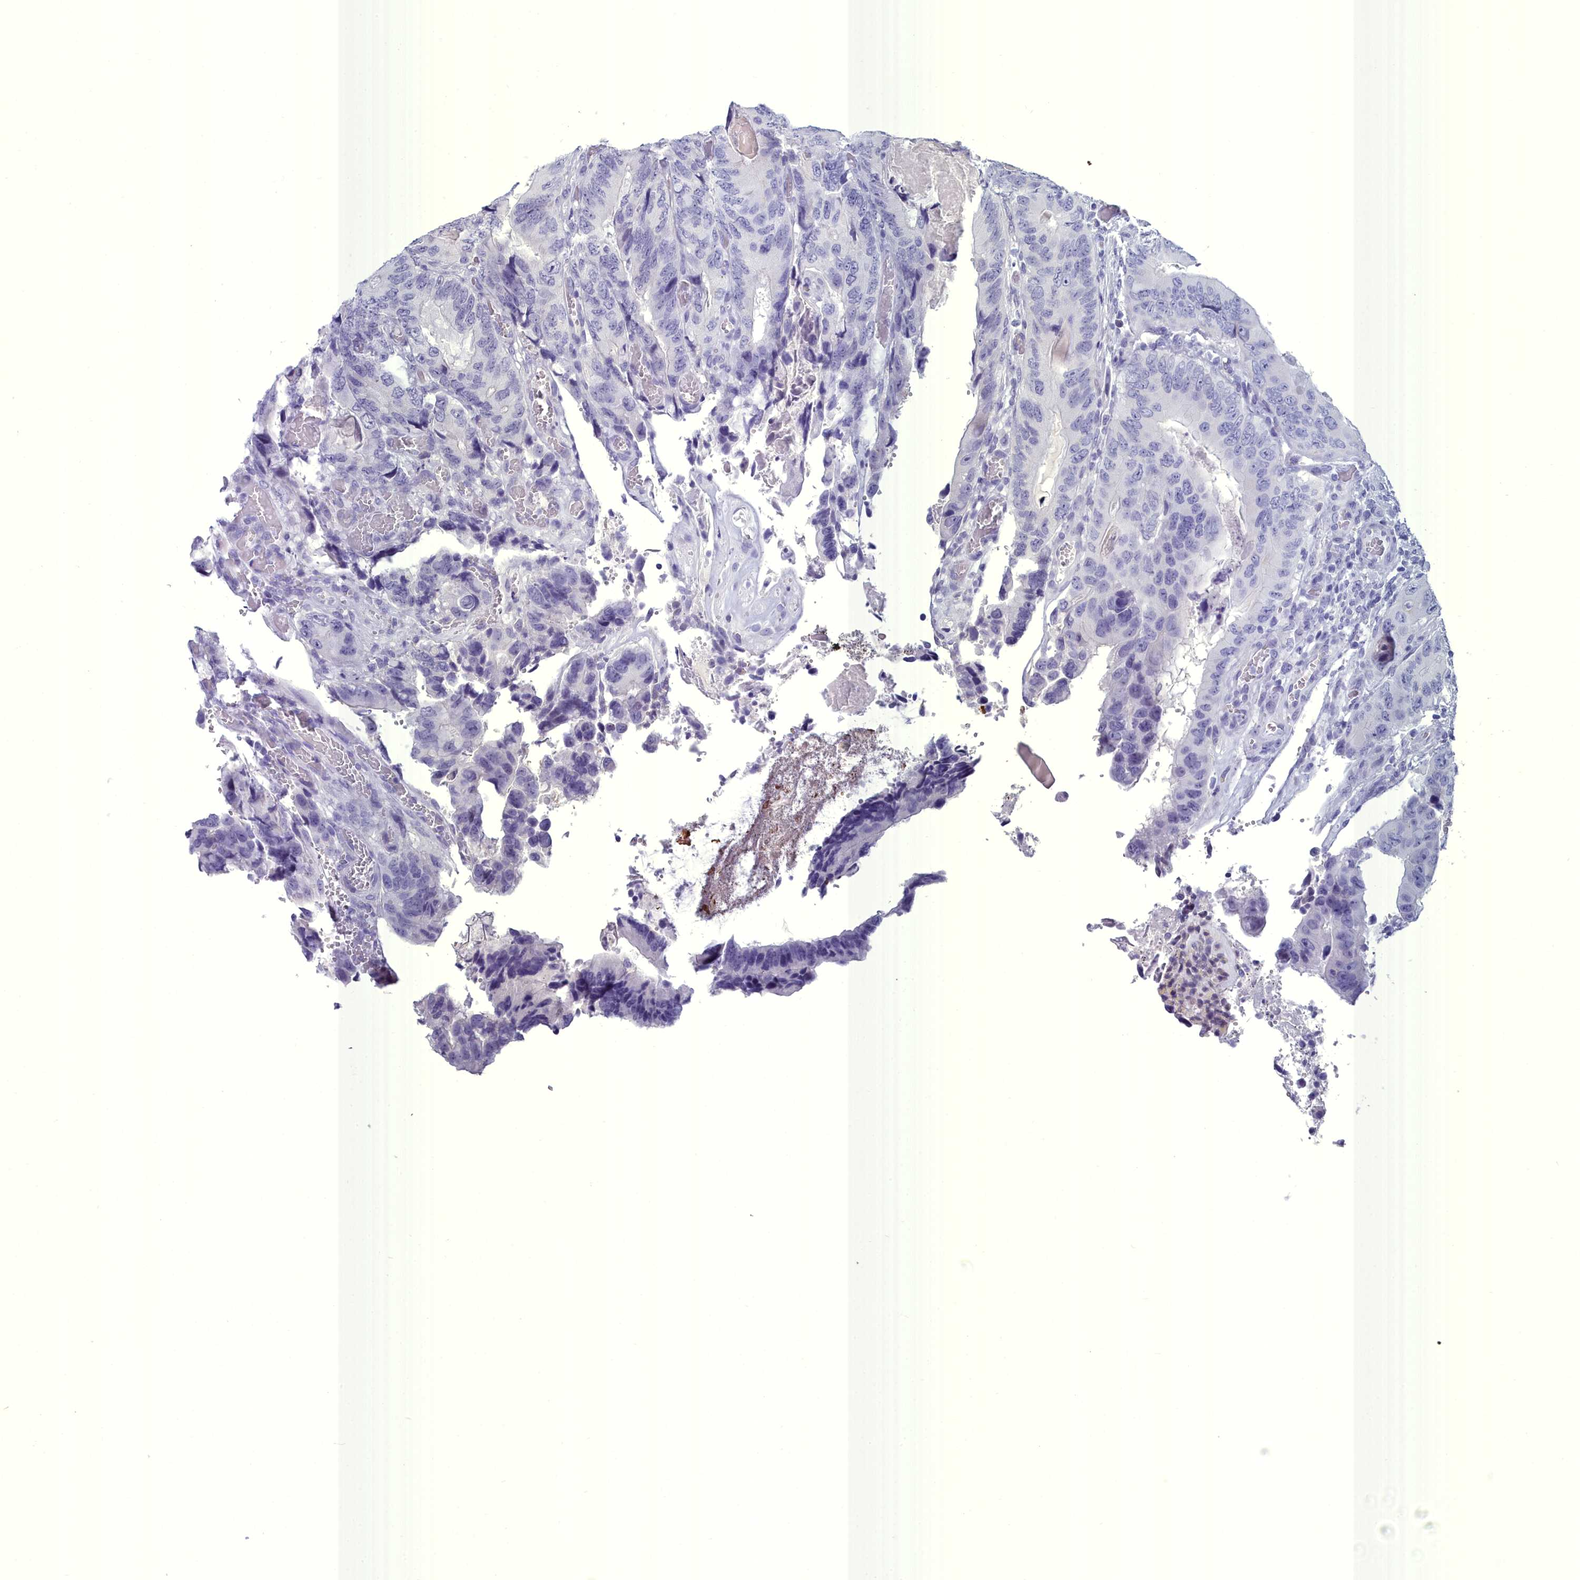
{"staining": {"intensity": "negative", "quantity": "none", "location": "none"}, "tissue": "colorectal cancer", "cell_type": "Tumor cells", "image_type": "cancer", "snomed": [{"axis": "morphology", "description": "Adenocarcinoma, NOS"}, {"axis": "topography", "description": "Colon"}], "caption": "Tumor cells are negative for brown protein staining in adenocarcinoma (colorectal). (DAB (3,3'-diaminobenzidine) IHC visualized using brightfield microscopy, high magnification).", "gene": "MAP6", "patient": {"sex": "male", "age": 84}}